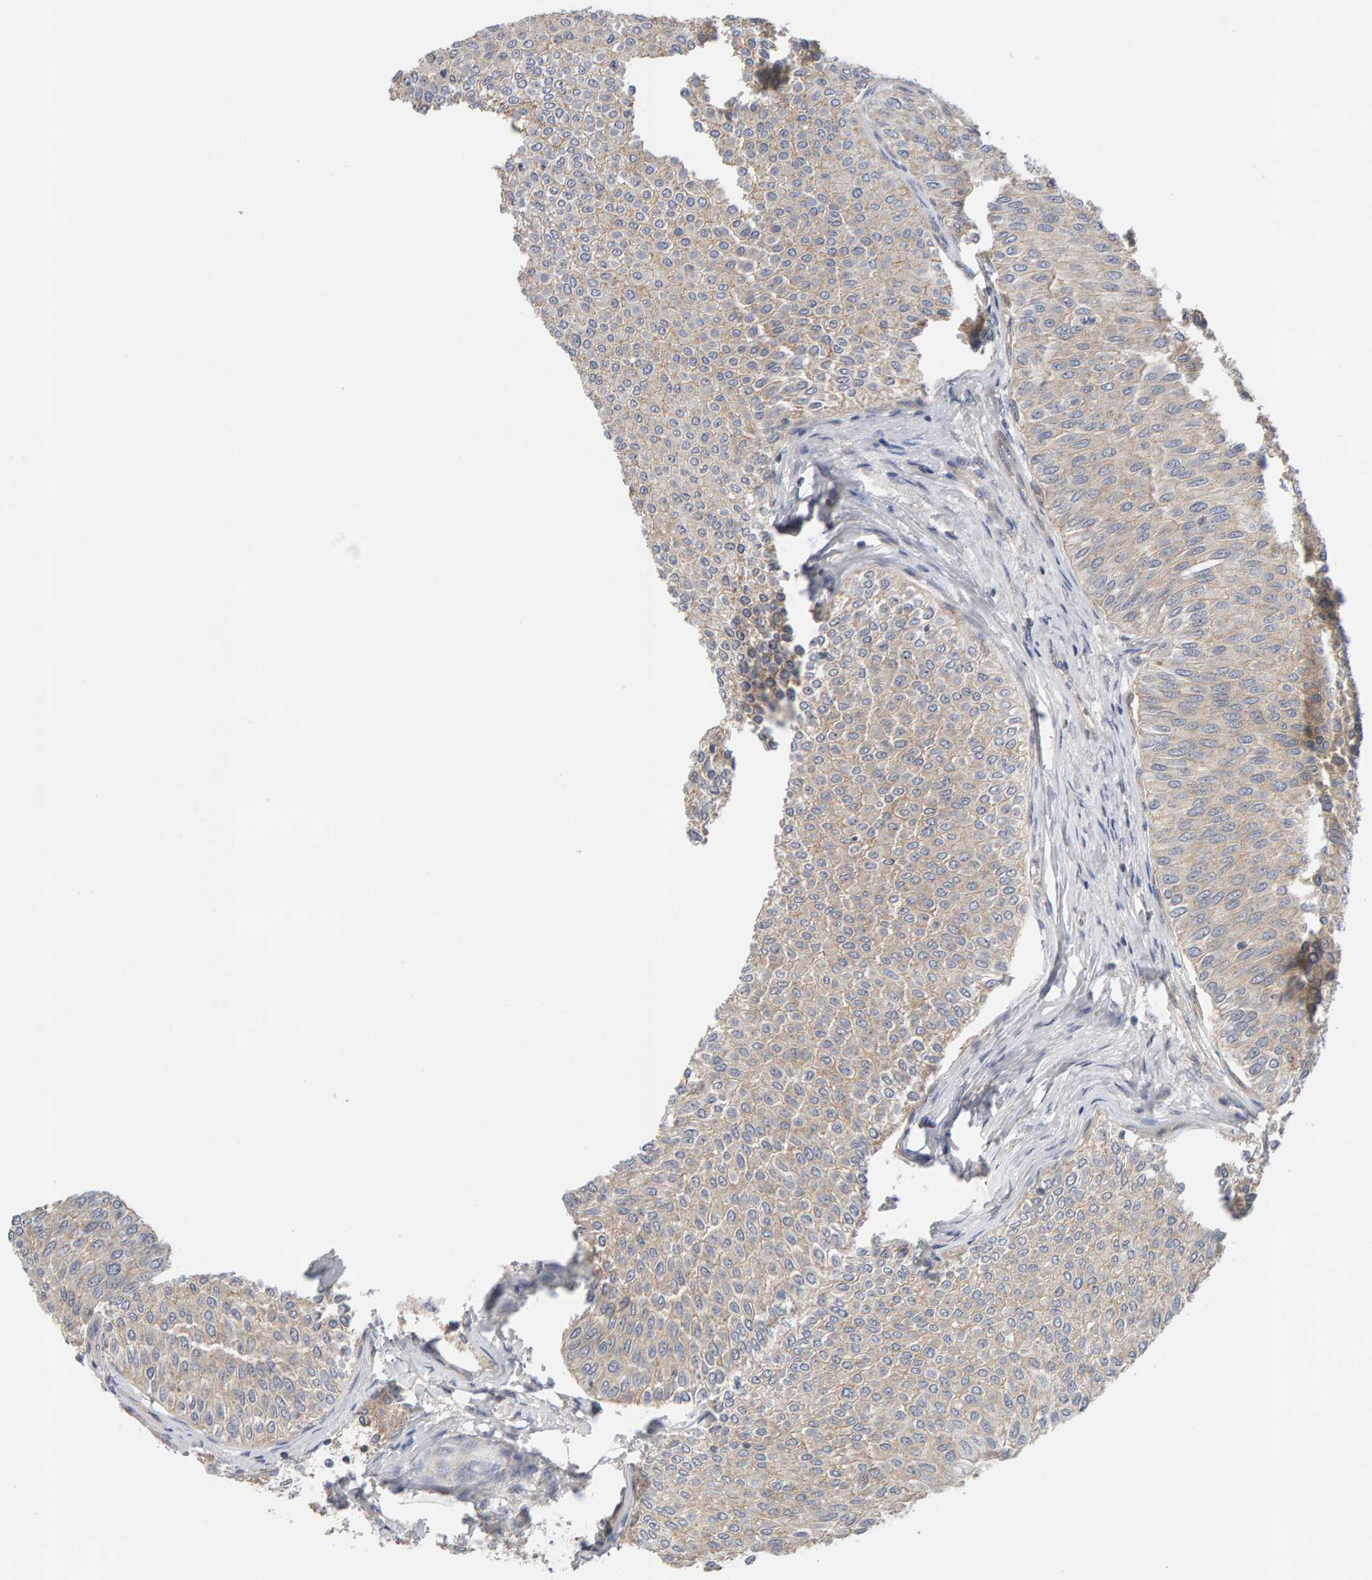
{"staining": {"intensity": "weak", "quantity": "25%-75%", "location": "cytoplasmic/membranous"}, "tissue": "urothelial cancer", "cell_type": "Tumor cells", "image_type": "cancer", "snomed": [{"axis": "morphology", "description": "Urothelial carcinoma, Low grade"}, {"axis": "topography", "description": "Urinary bladder"}], "caption": "Immunohistochemistry staining of urothelial cancer, which displays low levels of weak cytoplasmic/membranous staining in about 25%-75% of tumor cells indicating weak cytoplasmic/membranous protein positivity. The staining was performed using DAB (brown) for protein detection and nuclei were counterstained in hematoxylin (blue).", "gene": "PPP1R16A", "patient": {"sex": "male", "age": 78}}